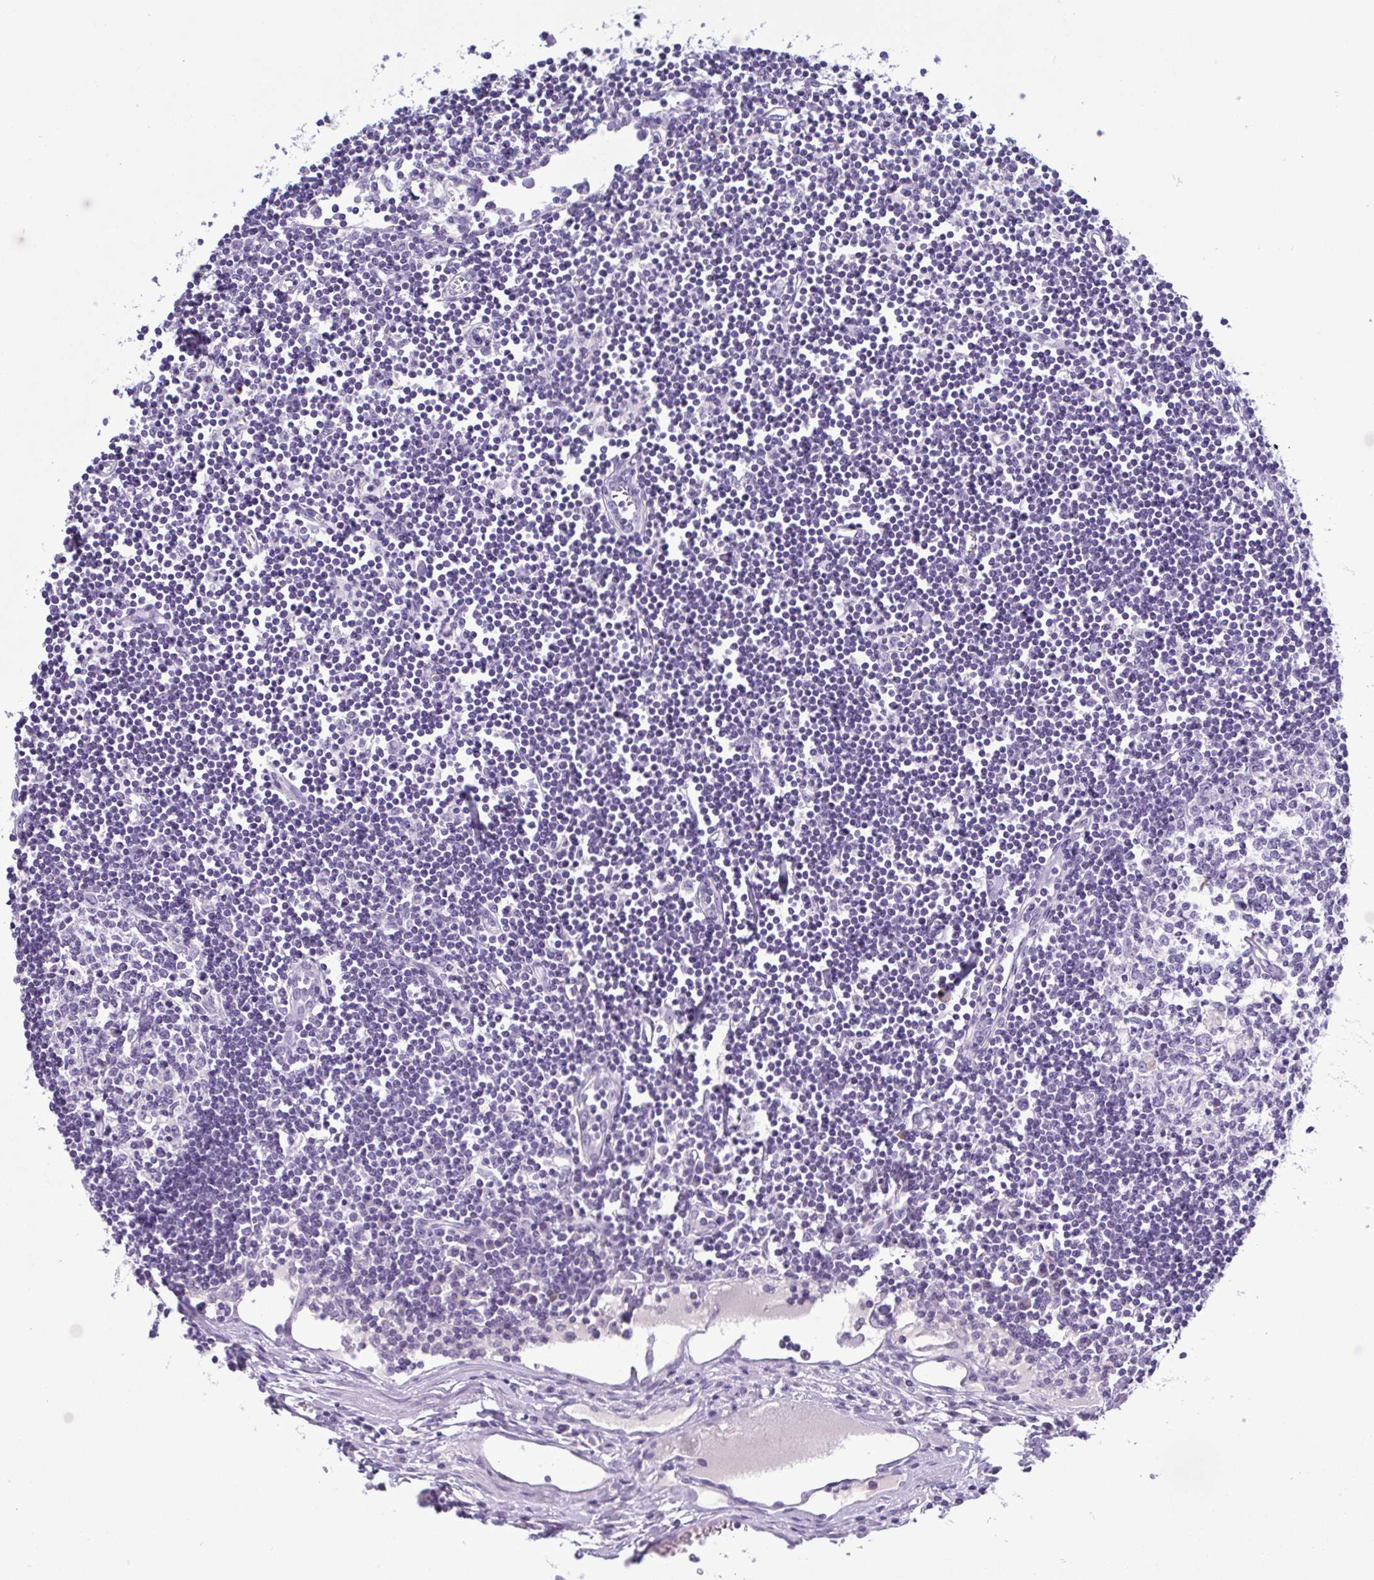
{"staining": {"intensity": "negative", "quantity": "none", "location": "none"}, "tissue": "lymph node", "cell_type": "Germinal center cells", "image_type": "normal", "snomed": [{"axis": "morphology", "description": "Normal tissue, NOS"}, {"axis": "topography", "description": "Lymph node"}], "caption": "The histopathology image exhibits no significant expression in germinal center cells of lymph node. The staining was performed using DAB (3,3'-diaminobenzidine) to visualize the protein expression in brown, while the nuclei were stained in blue with hematoxylin (Magnification: 20x).", "gene": "INAFM1", "patient": {"sex": "female", "age": 65}}